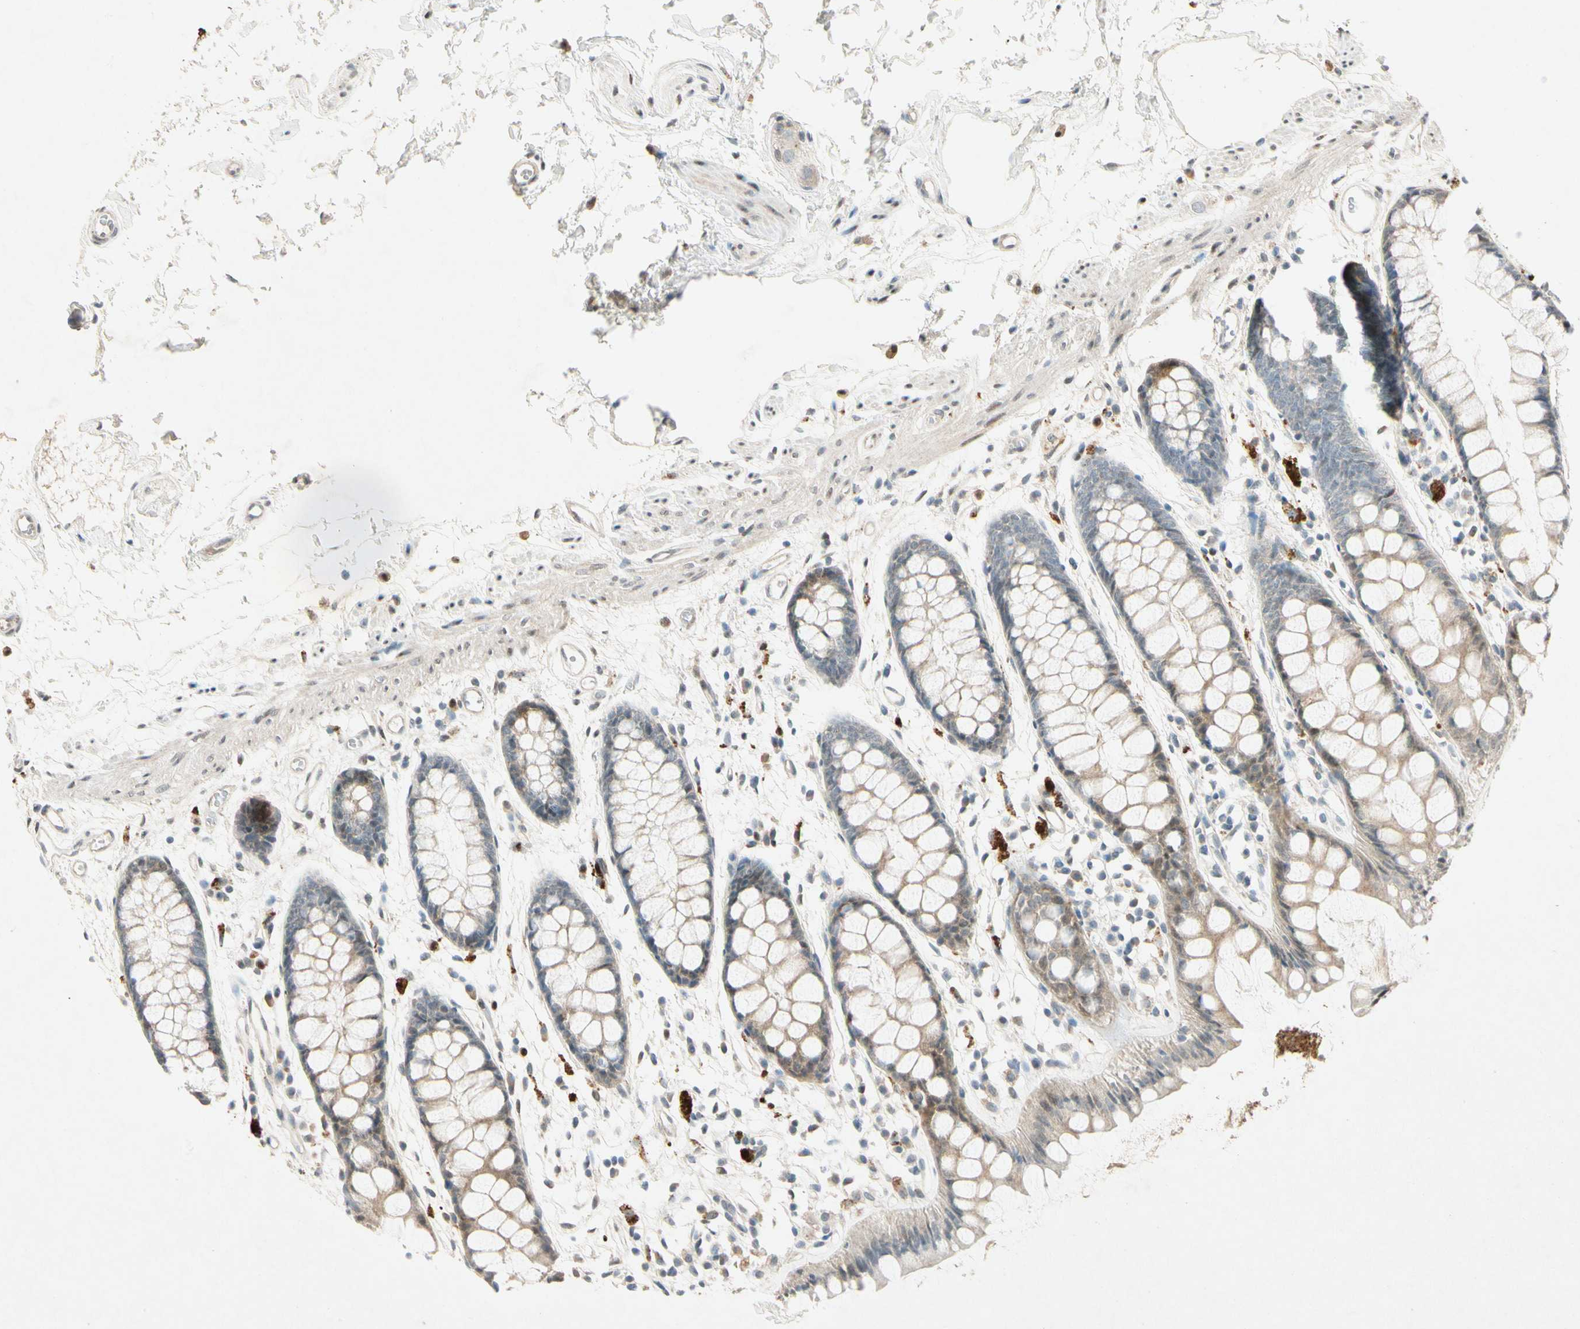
{"staining": {"intensity": "weak", "quantity": "25%-75%", "location": "cytoplasmic/membranous"}, "tissue": "rectum", "cell_type": "Glandular cells", "image_type": "normal", "snomed": [{"axis": "morphology", "description": "Normal tissue, NOS"}, {"axis": "topography", "description": "Rectum"}], "caption": "Immunohistochemical staining of normal human rectum displays 25%-75% levels of weak cytoplasmic/membranous protein expression in approximately 25%-75% of glandular cells. (DAB IHC, brown staining for protein, blue staining for nuclei).", "gene": "HSPA1B", "patient": {"sex": "female", "age": 66}}